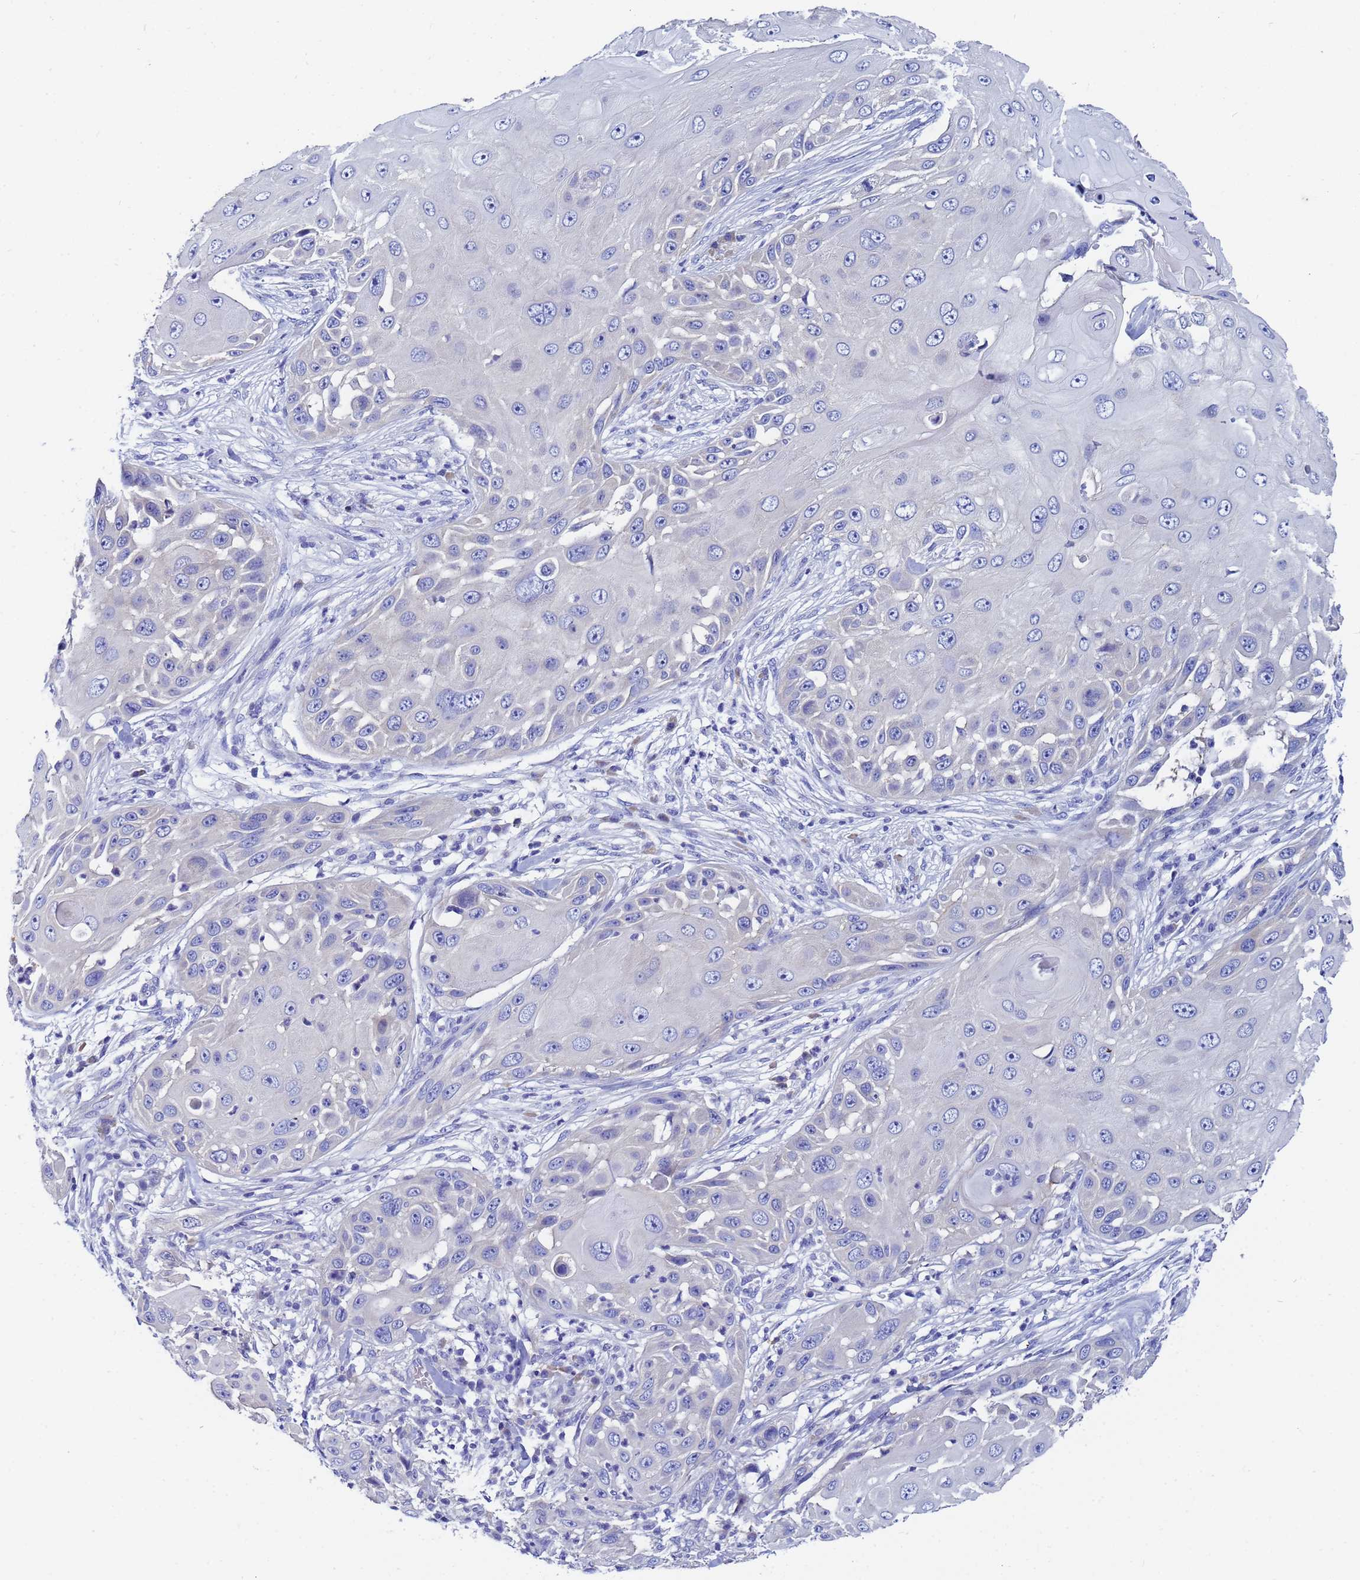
{"staining": {"intensity": "negative", "quantity": "none", "location": "none"}, "tissue": "skin cancer", "cell_type": "Tumor cells", "image_type": "cancer", "snomed": [{"axis": "morphology", "description": "Squamous cell carcinoma, NOS"}, {"axis": "topography", "description": "Skin"}], "caption": "An immunohistochemistry (IHC) histopathology image of skin cancer is shown. There is no staining in tumor cells of skin cancer.", "gene": "UBE2O", "patient": {"sex": "female", "age": 44}}